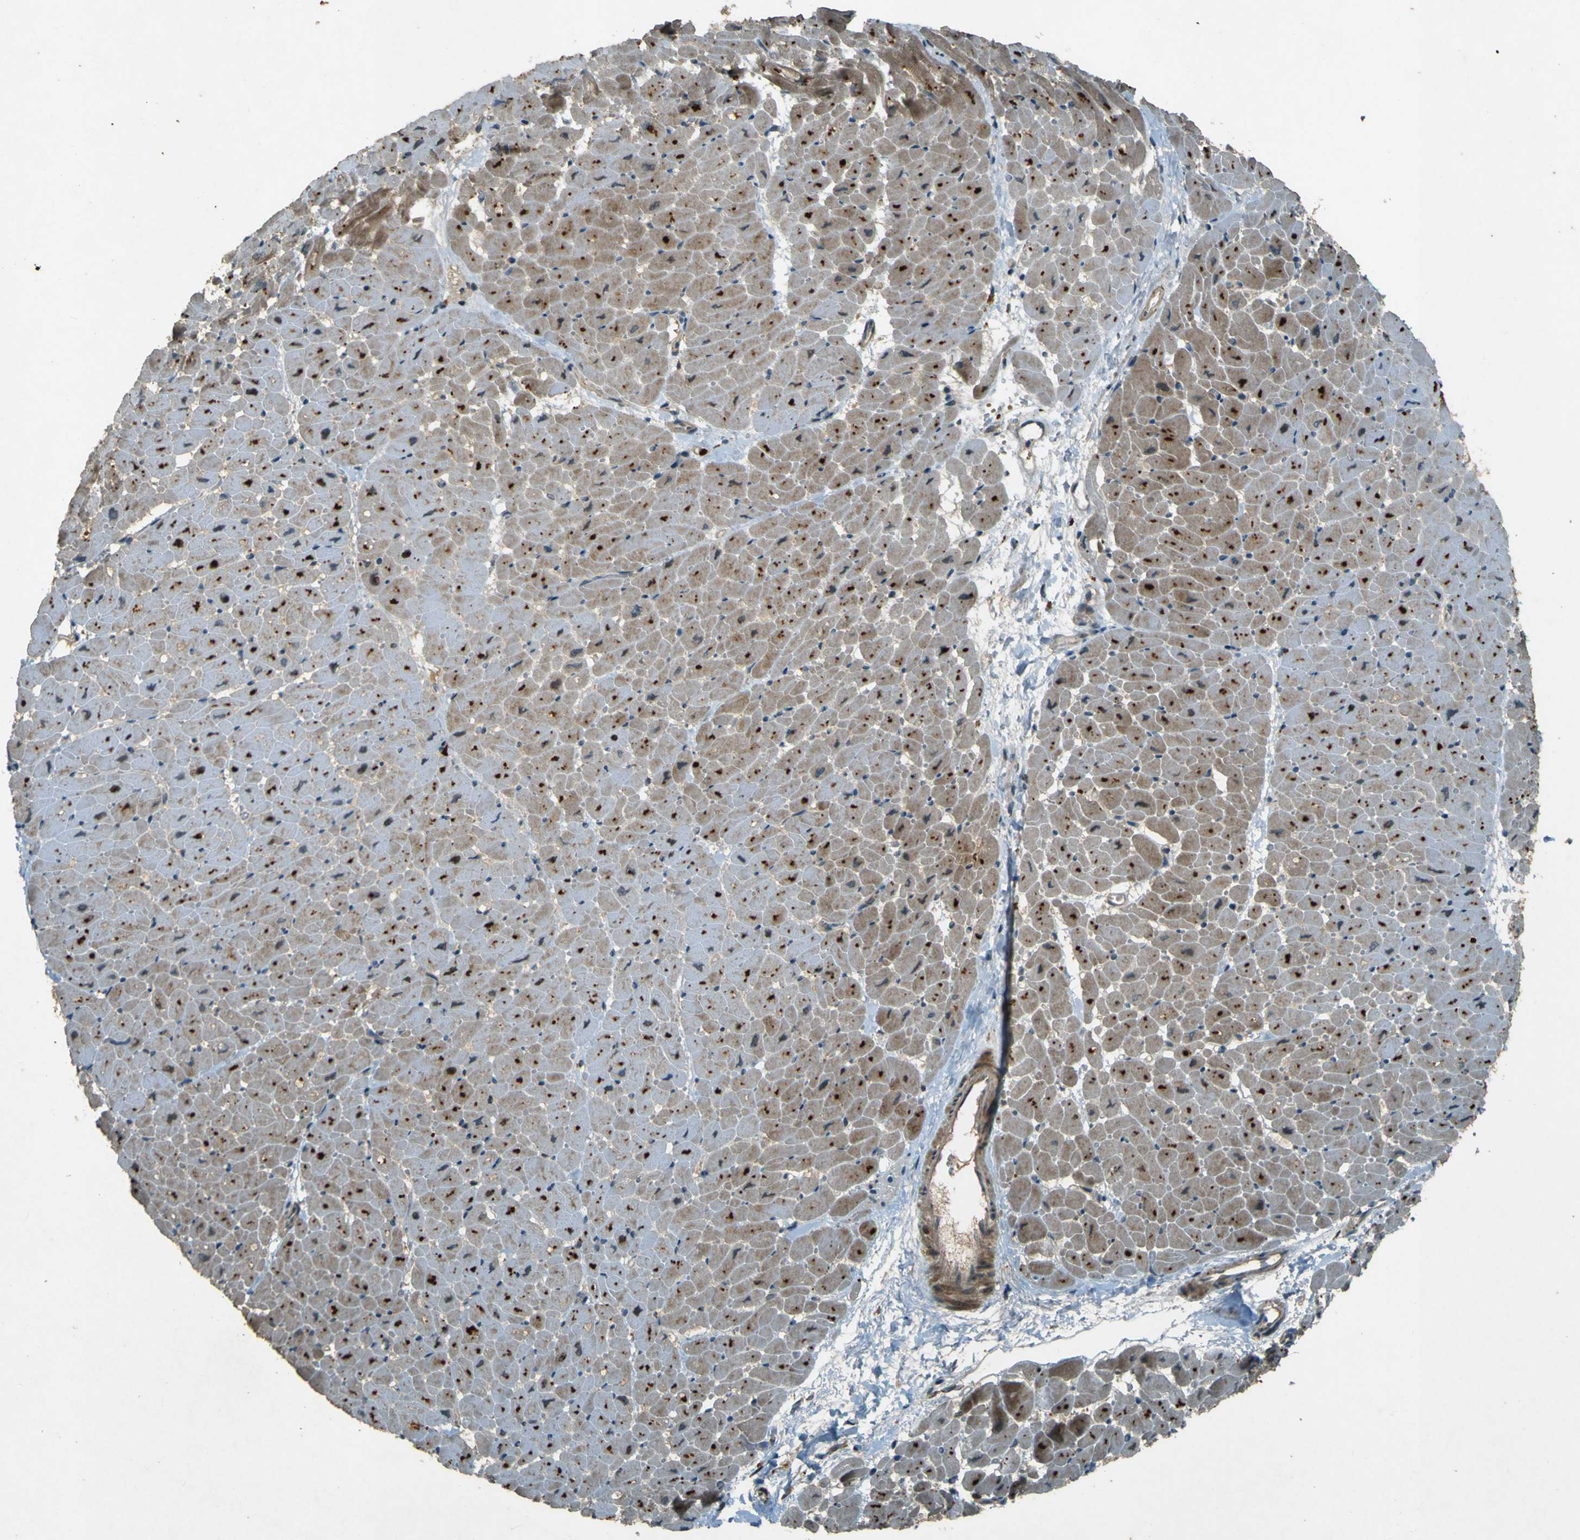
{"staining": {"intensity": "weak", "quantity": "<25%", "location": "cytoplasmic/membranous"}, "tissue": "heart muscle", "cell_type": "Cardiomyocytes", "image_type": "normal", "snomed": [{"axis": "morphology", "description": "Normal tissue, NOS"}, {"axis": "topography", "description": "Heart"}], "caption": "The histopathology image reveals no significant staining in cardiomyocytes of heart muscle.", "gene": "MPDZ", "patient": {"sex": "male", "age": 45}}